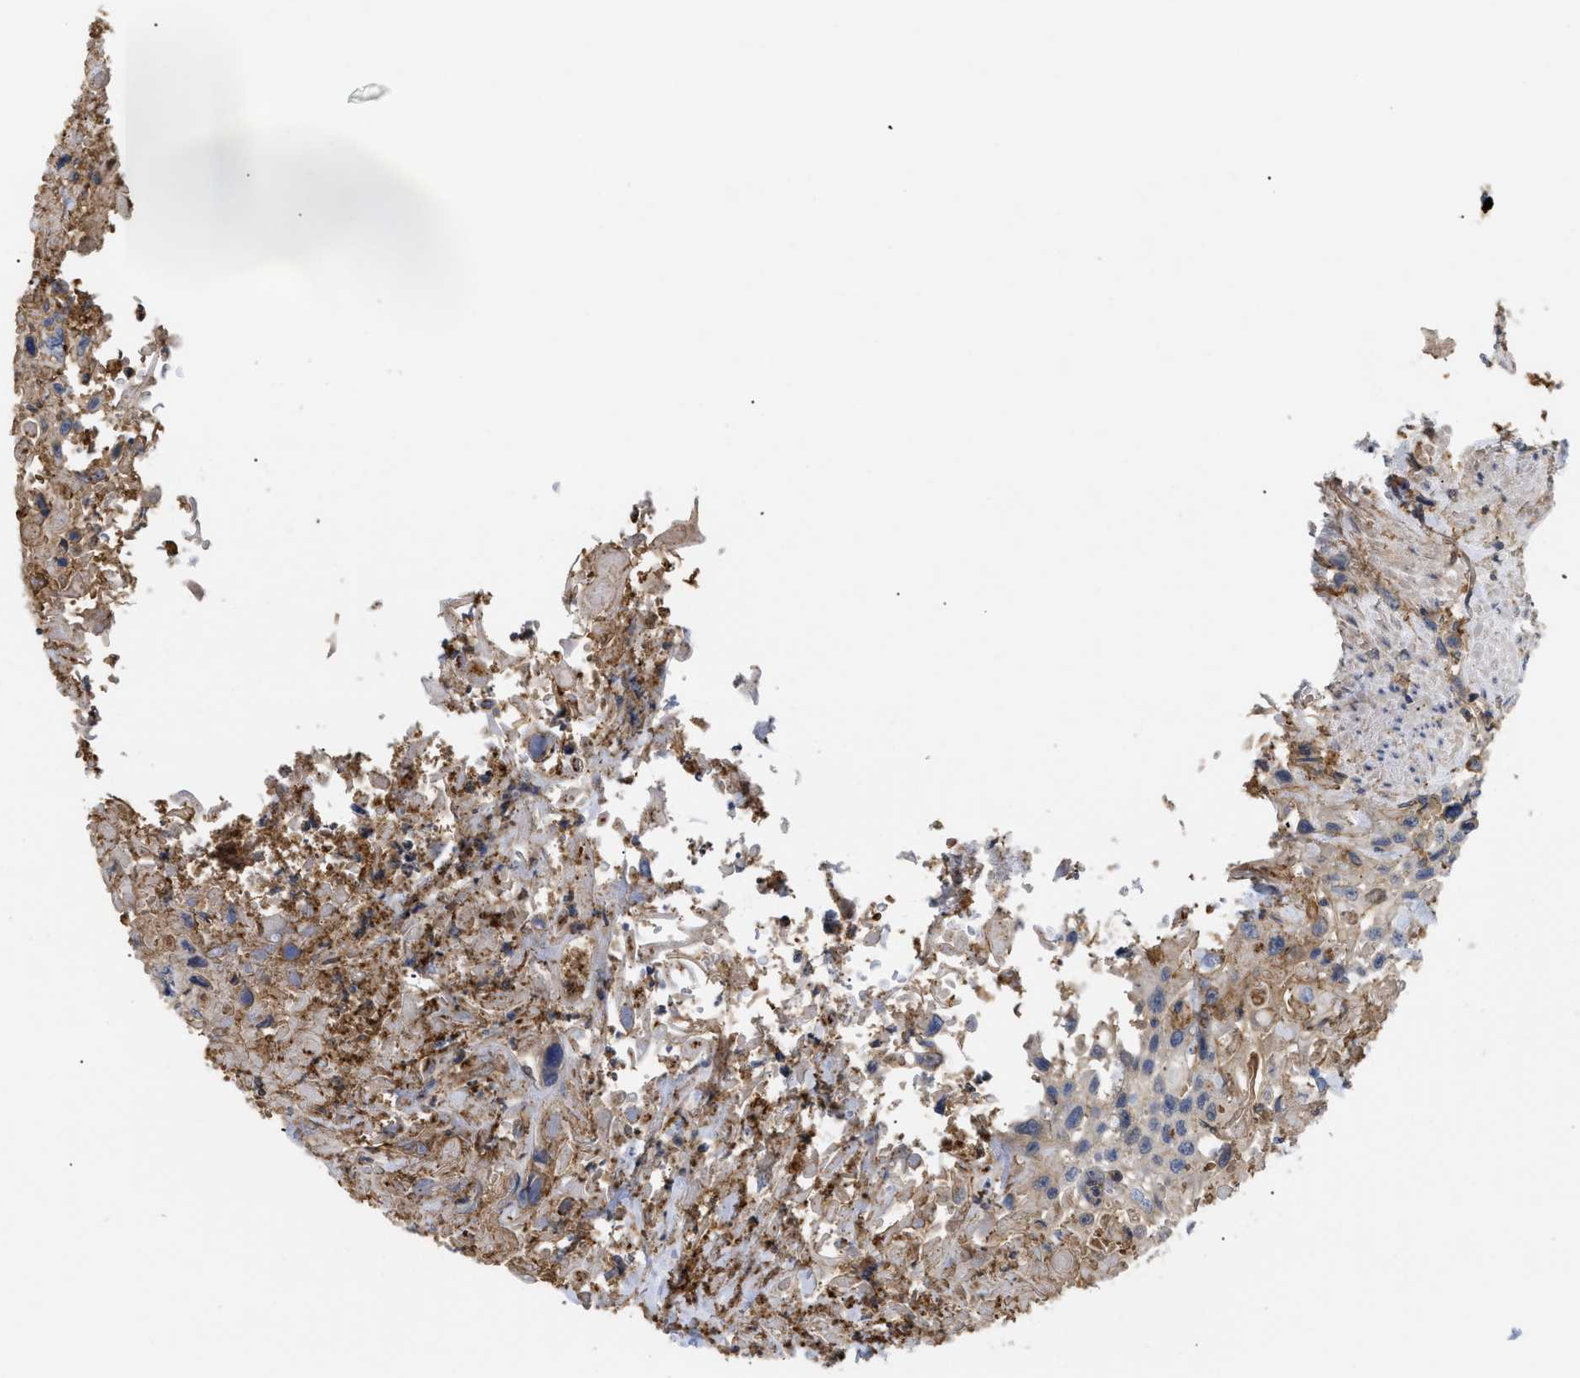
{"staining": {"intensity": "weak", "quantity": "<25%", "location": "cytoplasmic/membranous"}, "tissue": "urothelial cancer", "cell_type": "Tumor cells", "image_type": "cancer", "snomed": [{"axis": "morphology", "description": "Urothelial carcinoma, High grade"}, {"axis": "topography", "description": "Urinary bladder"}], "caption": "The image exhibits no significant expression in tumor cells of urothelial cancer. The staining is performed using DAB (3,3'-diaminobenzidine) brown chromogen with nuclei counter-stained in using hematoxylin.", "gene": "ANXA4", "patient": {"sex": "female", "age": 84}}